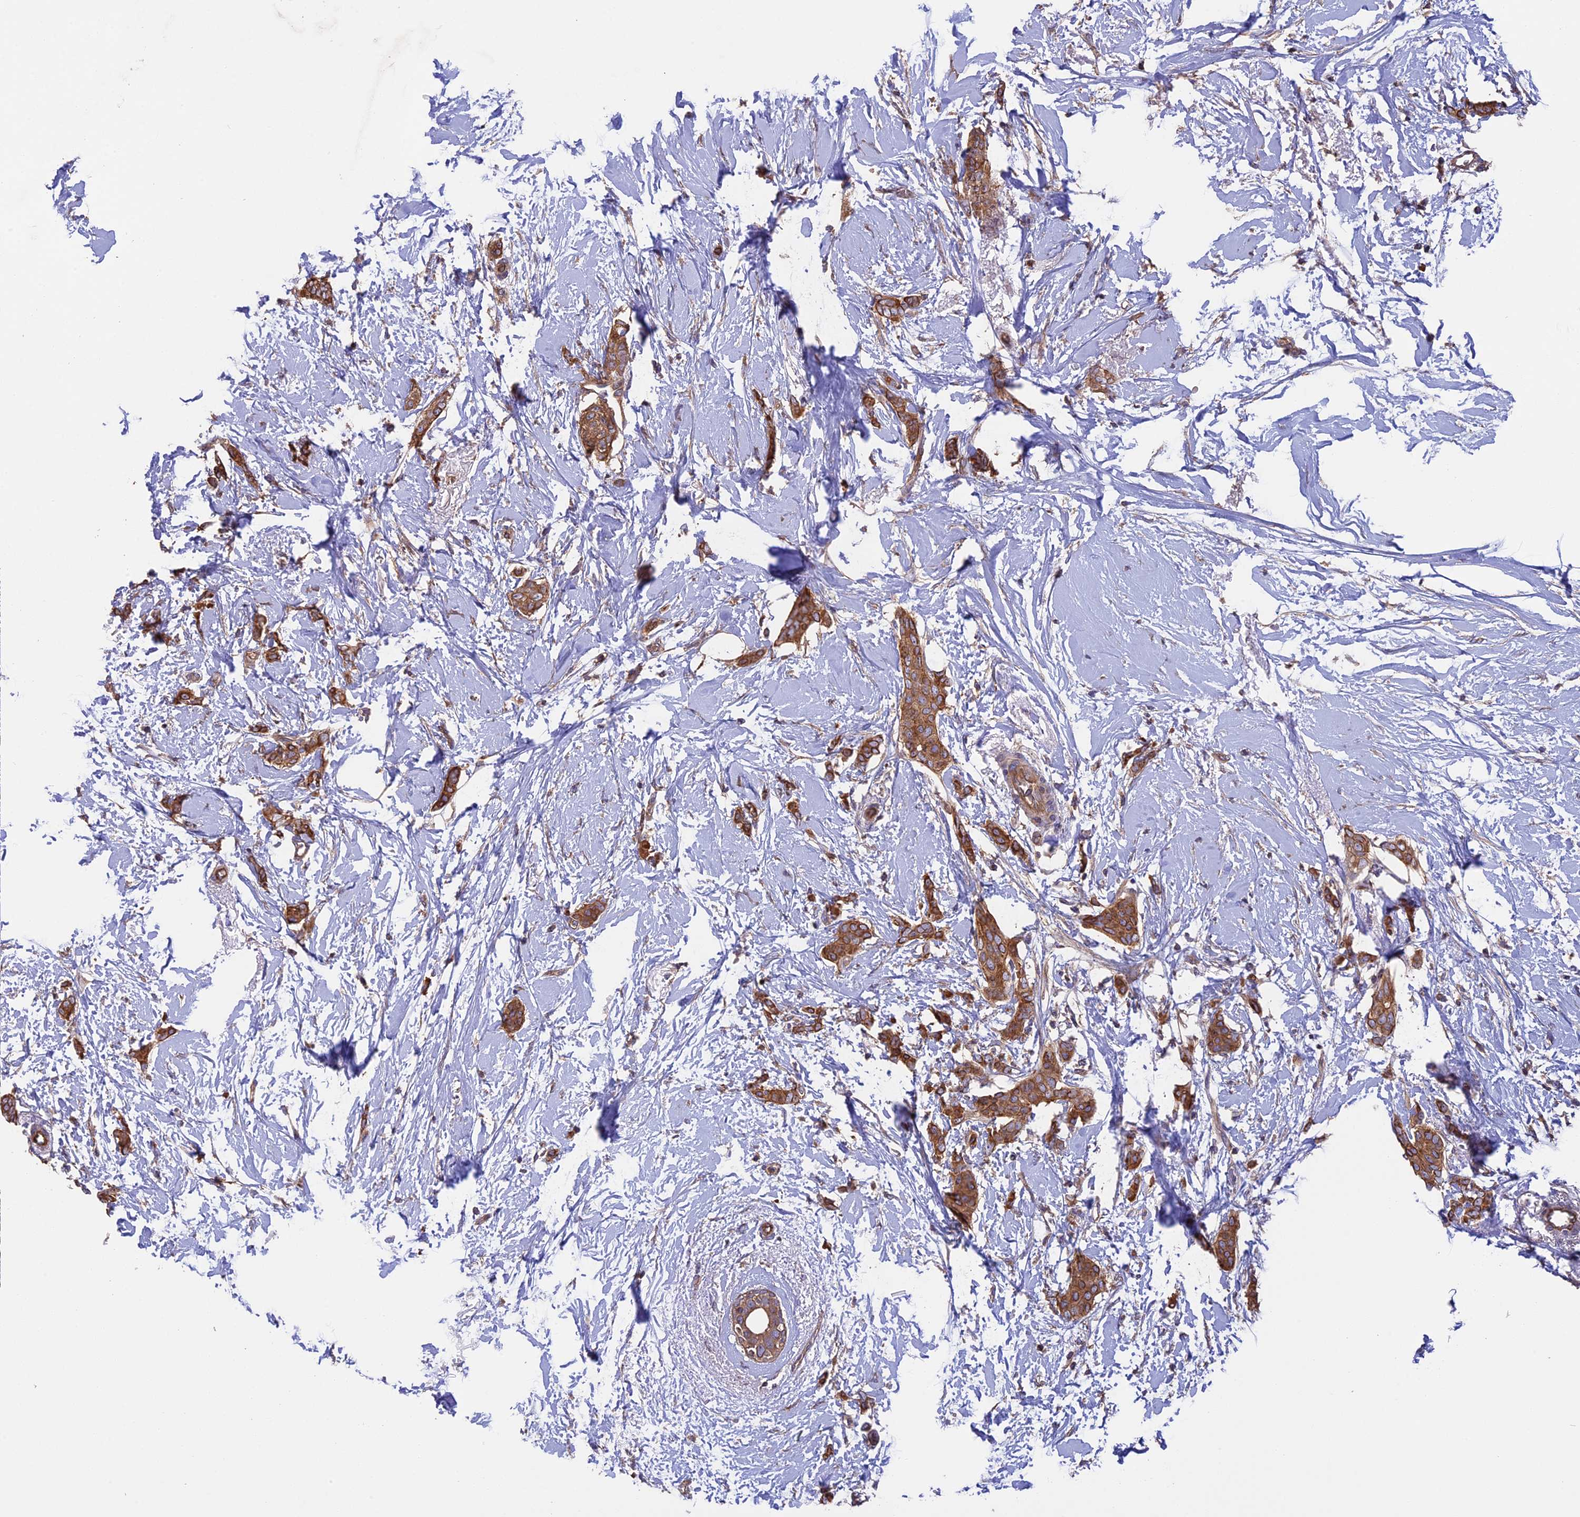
{"staining": {"intensity": "moderate", "quantity": ">75%", "location": "cytoplasmic/membranous"}, "tissue": "breast cancer", "cell_type": "Tumor cells", "image_type": "cancer", "snomed": [{"axis": "morphology", "description": "Duct carcinoma"}, {"axis": "topography", "description": "Breast"}], "caption": "Tumor cells exhibit moderate cytoplasmic/membranous positivity in about >75% of cells in breast cancer (invasive ductal carcinoma).", "gene": "GAS8", "patient": {"sex": "female", "age": 72}}